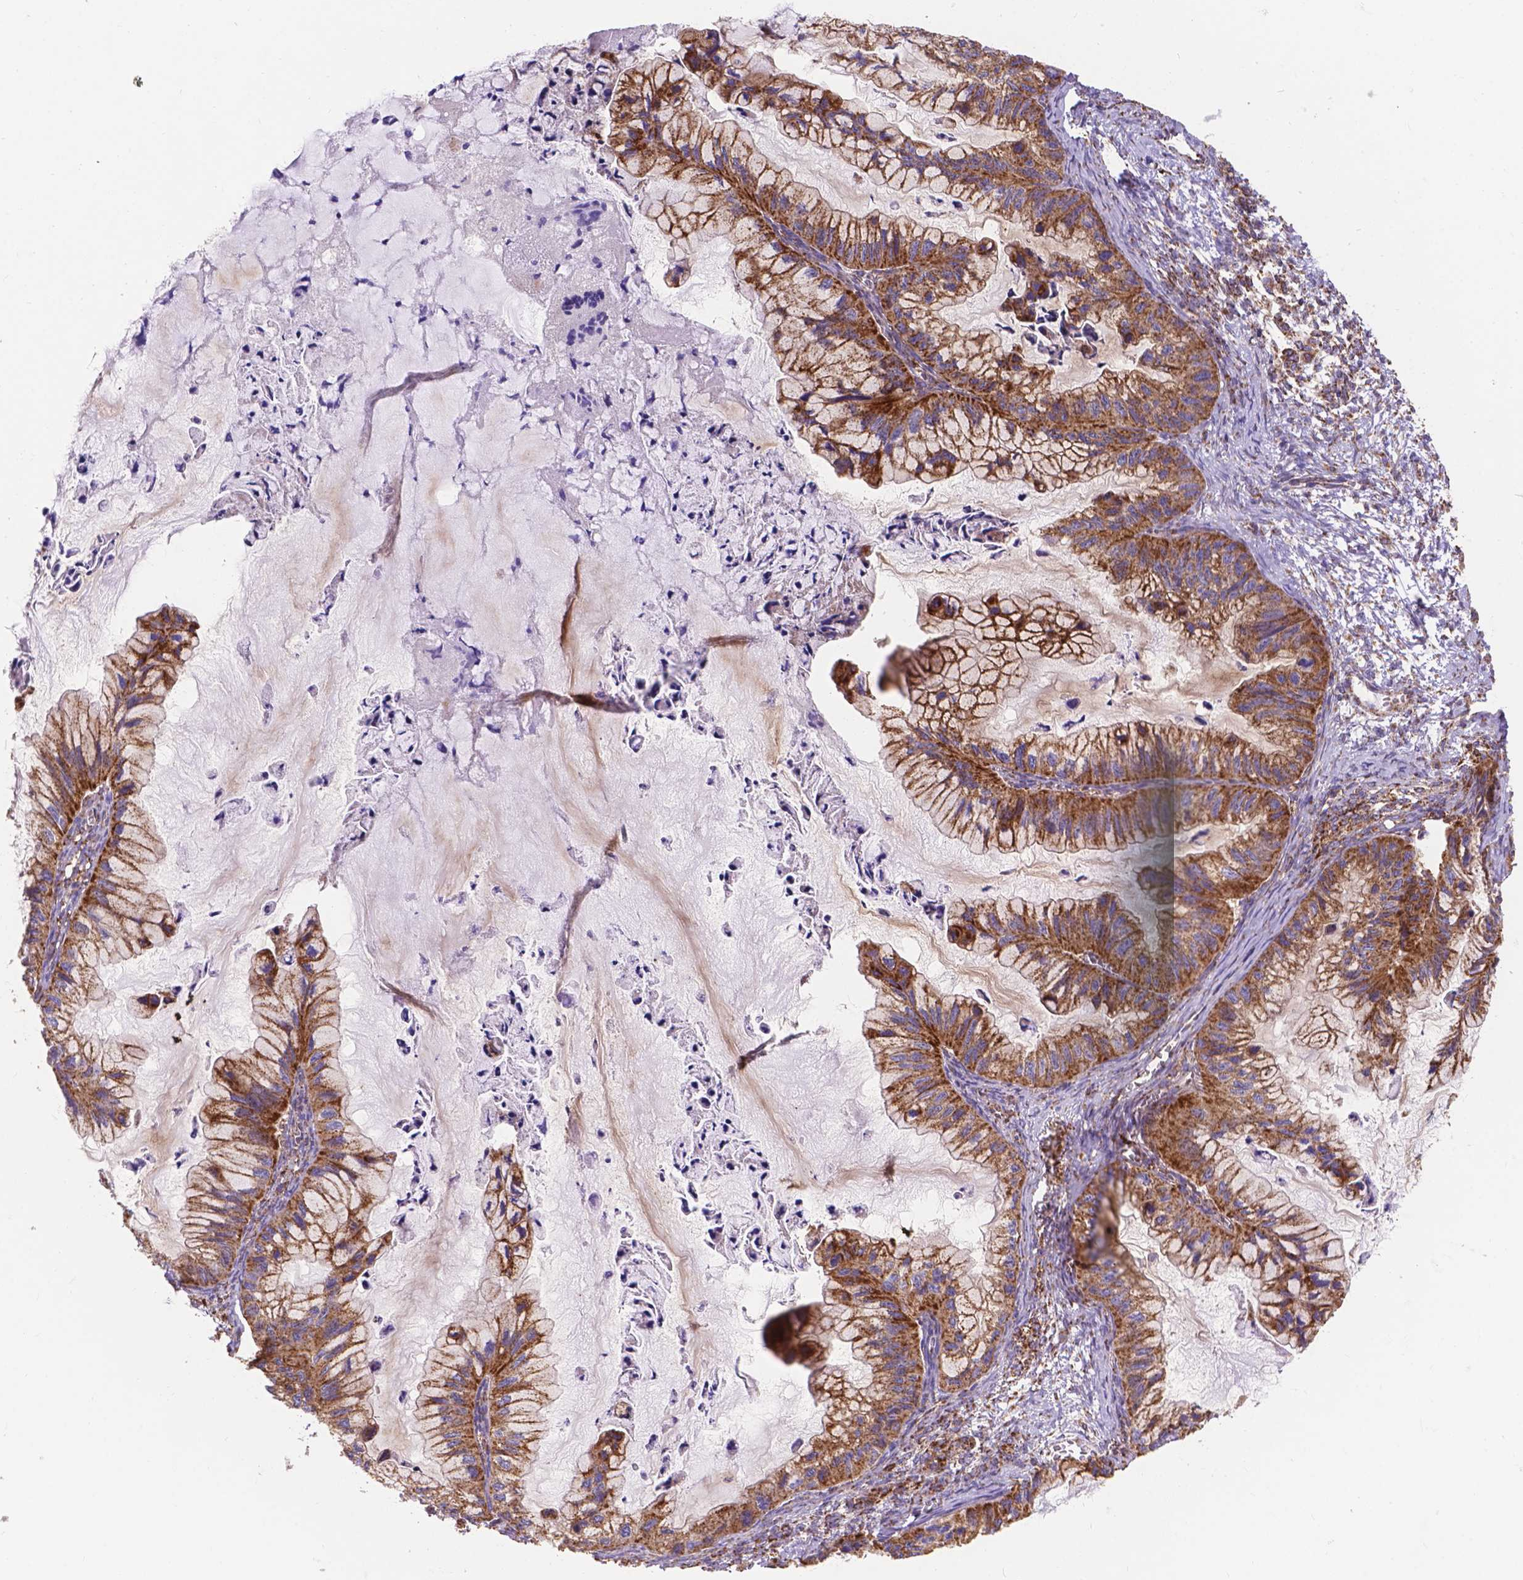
{"staining": {"intensity": "moderate", "quantity": ">75%", "location": "cytoplasmic/membranous"}, "tissue": "ovarian cancer", "cell_type": "Tumor cells", "image_type": "cancer", "snomed": [{"axis": "morphology", "description": "Cystadenocarcinoma, mucinous, NOS"}, {"axis": "topography", "description": "Ovary"}], "caption": "Immunohistochemical staining of ovarian cancer reveals medium levels of moderate cytoplasmic/membranous protein staining in approximately >75% of tumor cells. The protein of interest is stained brown, and the nuclei are stained in blue (DAB IHC with brightfield microscopy, high magnification).", "gene": "AK3", "patient": {"sex": "female", "age": 72}}